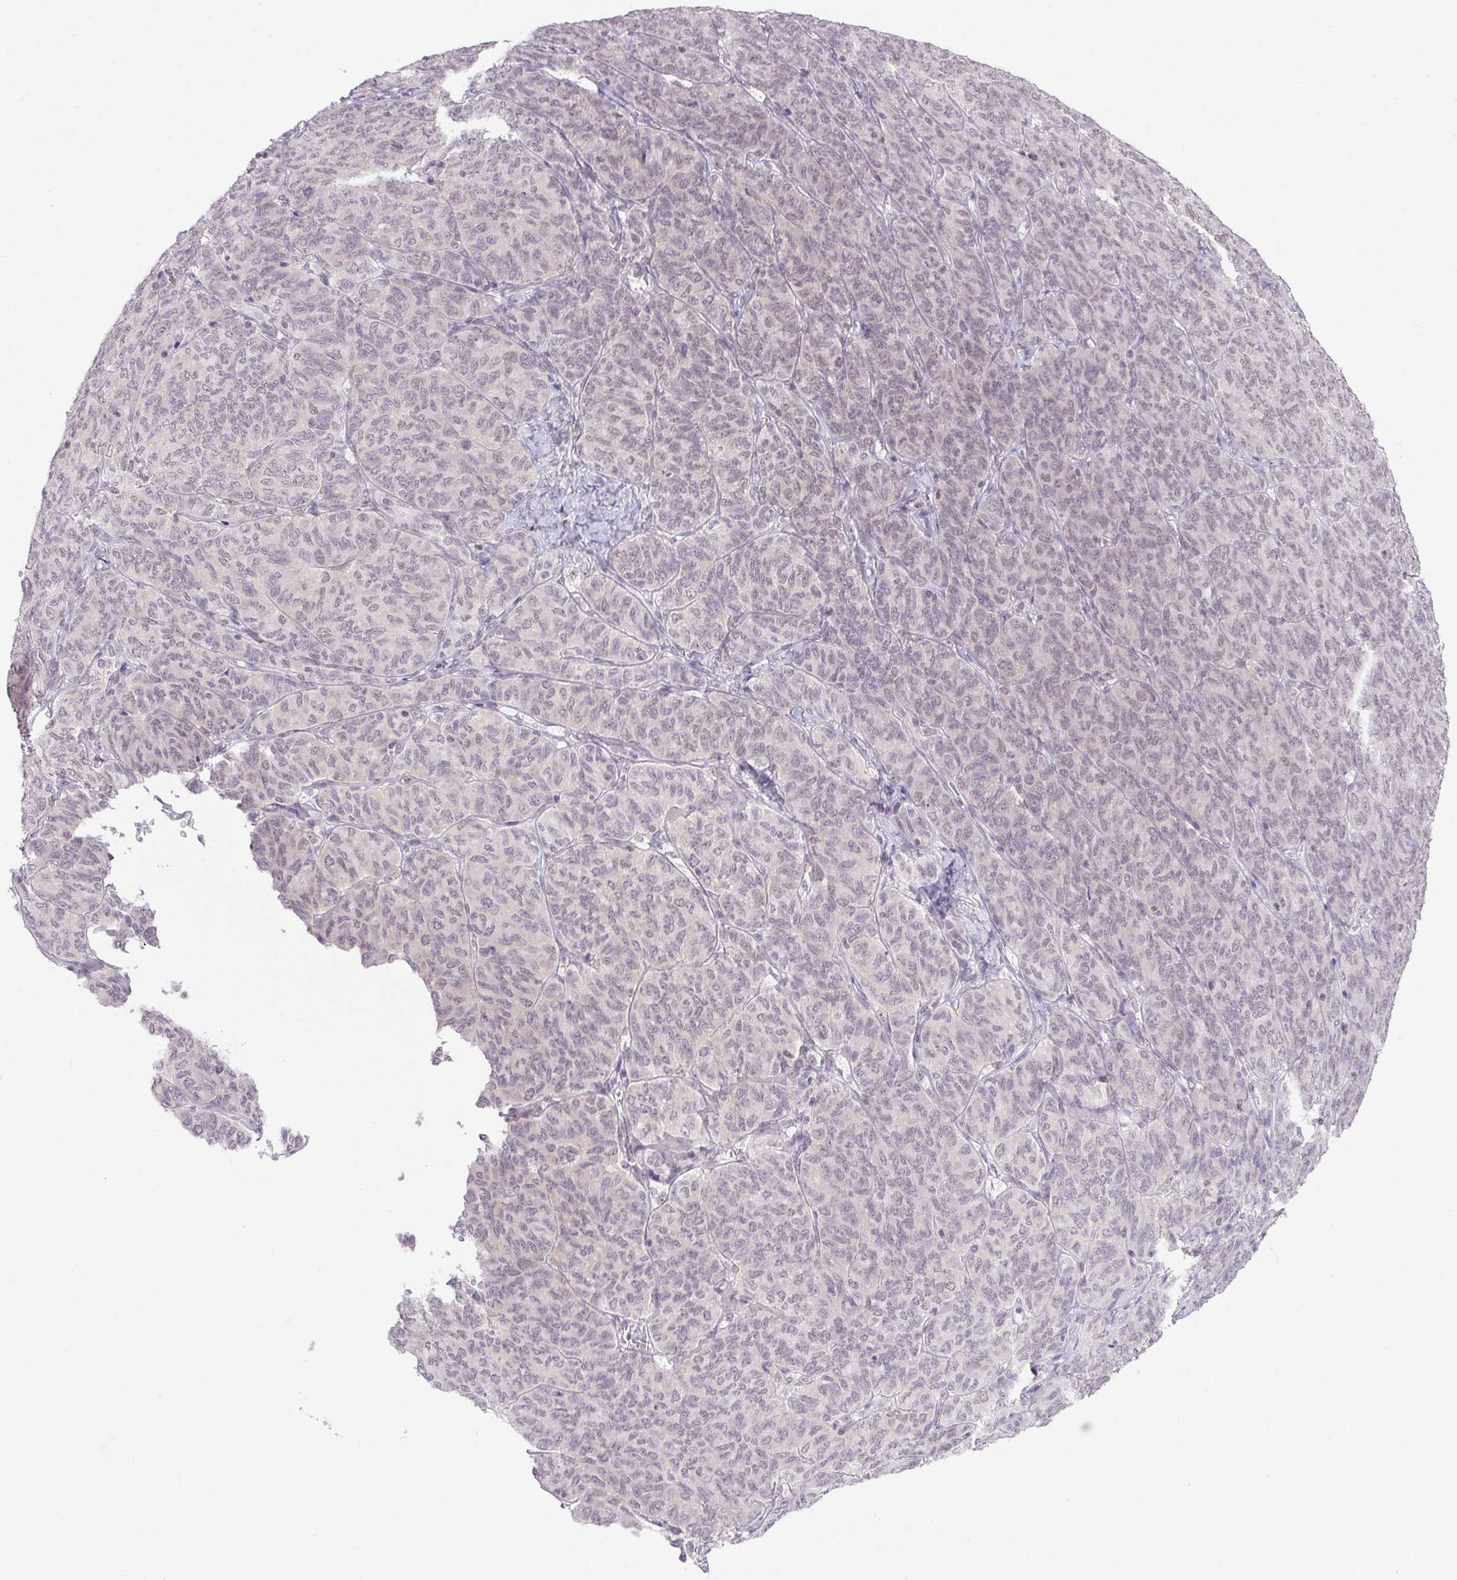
{"staining": {"intensity": "negative", "quantity": "none", "location": "none"}, "tissue": "ovarian cancer", "cell_type": "Tumor cells", "image_type": "cancer", "snomed": [{"axis": "morphology", "description": "Carcinoma, endometroid"}, {"axis": "topography", "description": "Ovary"}], "caption": "This is a micrograph of immunohistochemistry (IHC) staining of endometroid carcinoma (ovarian), which shows no staining in tumor cells.", "gene": "DDX17", "patient": {"sex": "female", "age": 80}}